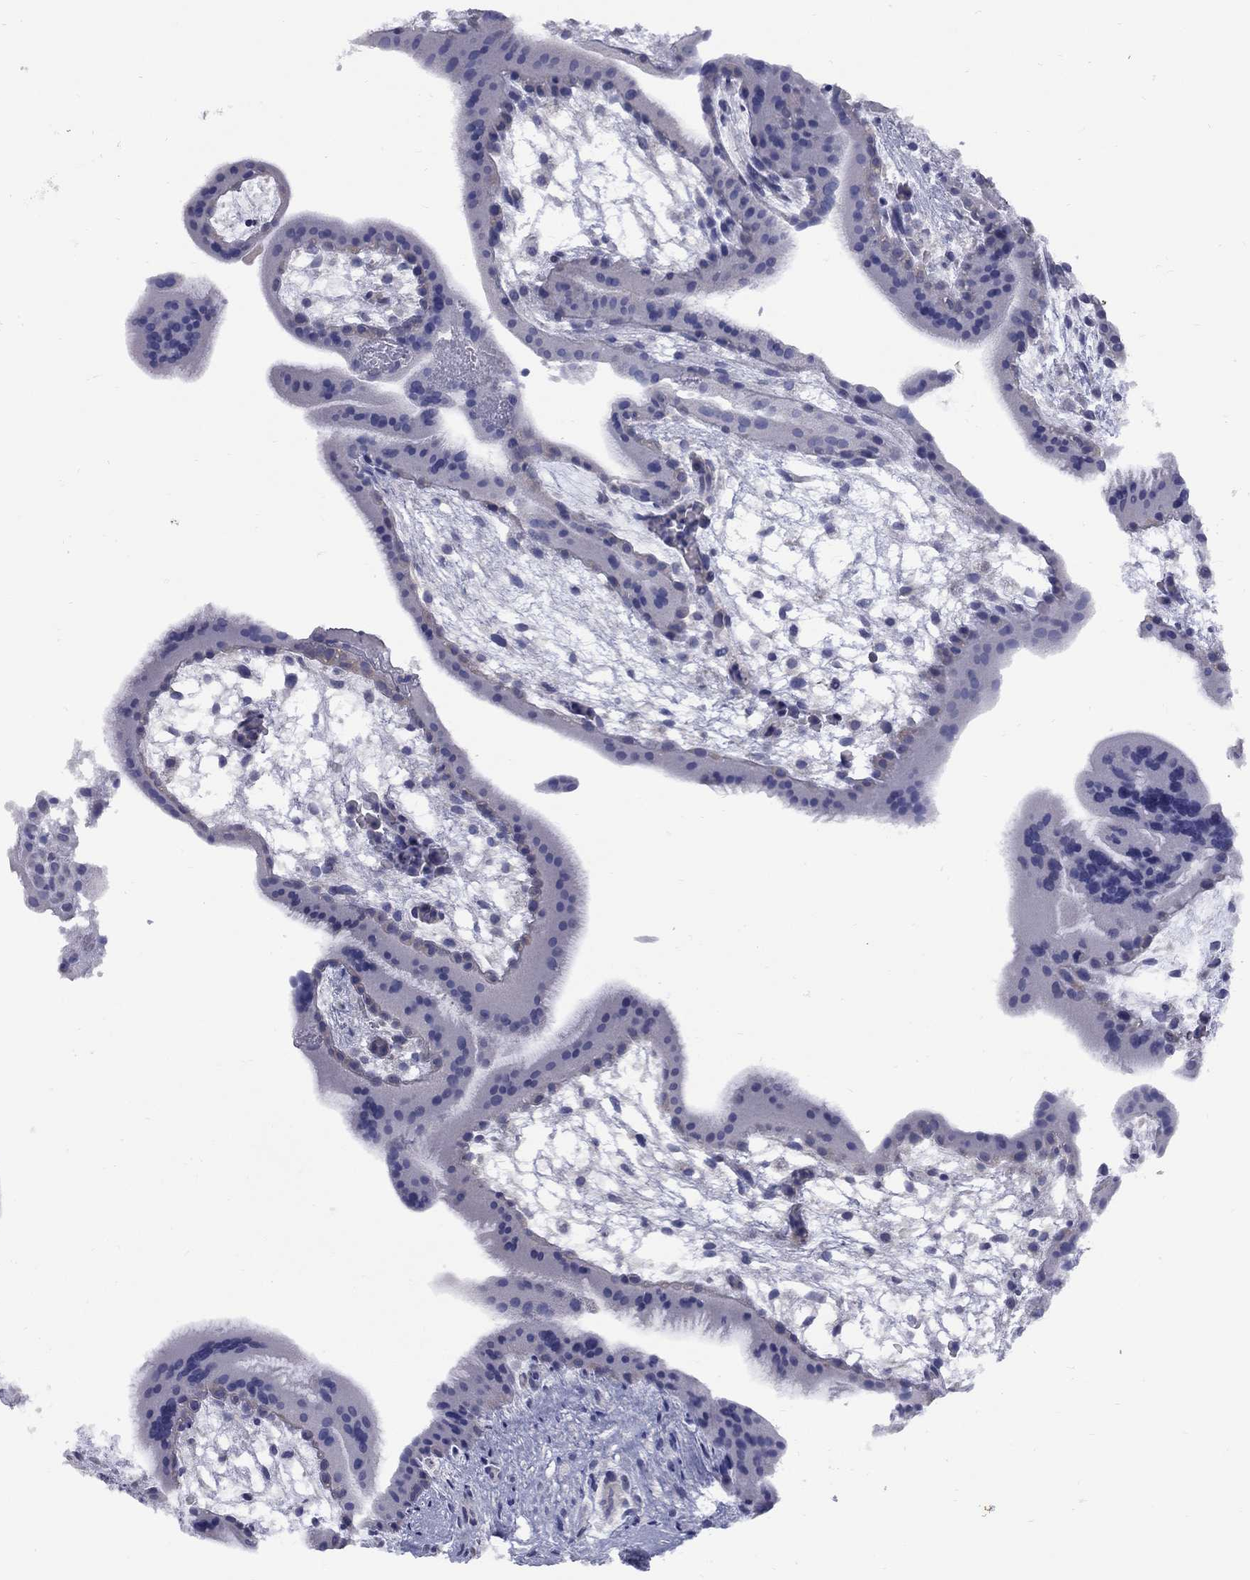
{"staining": {"intensity": "negative", "quantity": "none", "location": "none"}, "tissue": "placenta", "cell_type": "Decidual cells", "image_type": "normal", "snomed": [{"axis": "morphology", "description": "Normal tissue, NOS"}, {"axis": "topography", "description": "Placenta"}], "caption": "Immunohistochemistry (IHC) photomicrograph of unremarkable human placenta stained for a protein (brown), which displays no expression in decidual cells. (DAB immunohistochemistry (IHC) with hematoxylin counter stain).", "gene": "ABCB4", "patient": {"sex": "female", "age": 19}}